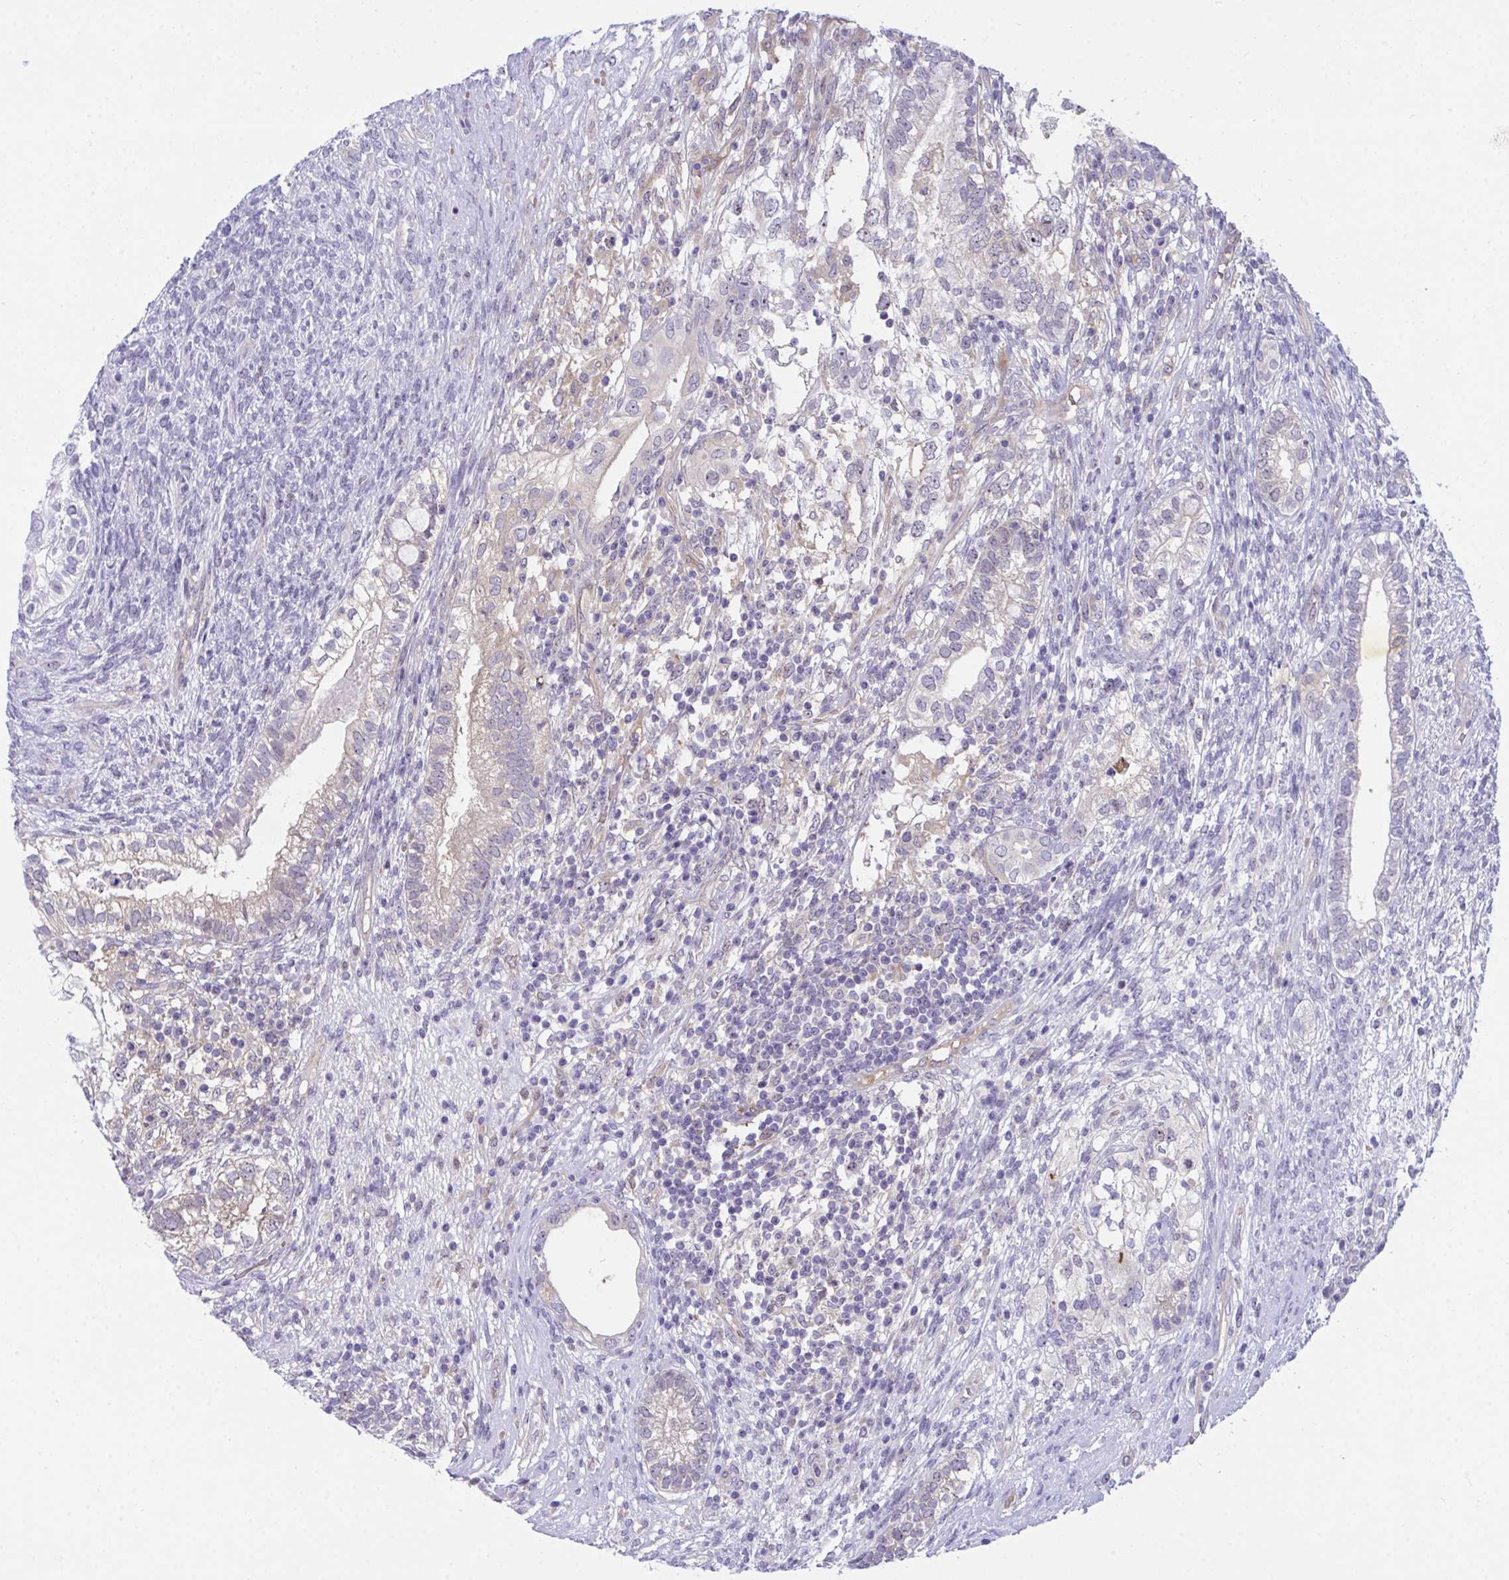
{"staining": {"intensity": "negative", "quantity": "none", "location": "none"}, "tissue": "testis cancer", "cell_type": "Tumor cells", "image_type": "cancer", "snomed": [{"axis": "morphology", "description": "Seminoma, NOS"}, {"axis": "morphology", "description": "Carcinoma, Embryonal, NOS"}, {"axis": "topography", "description": "Testis"}], "caption": "This is an IHC histopathology image of human testis seminoma. There is no staining in tumor cells.", "gene": "CENPQ", "patient": {"sex": "male", "age": 41}}